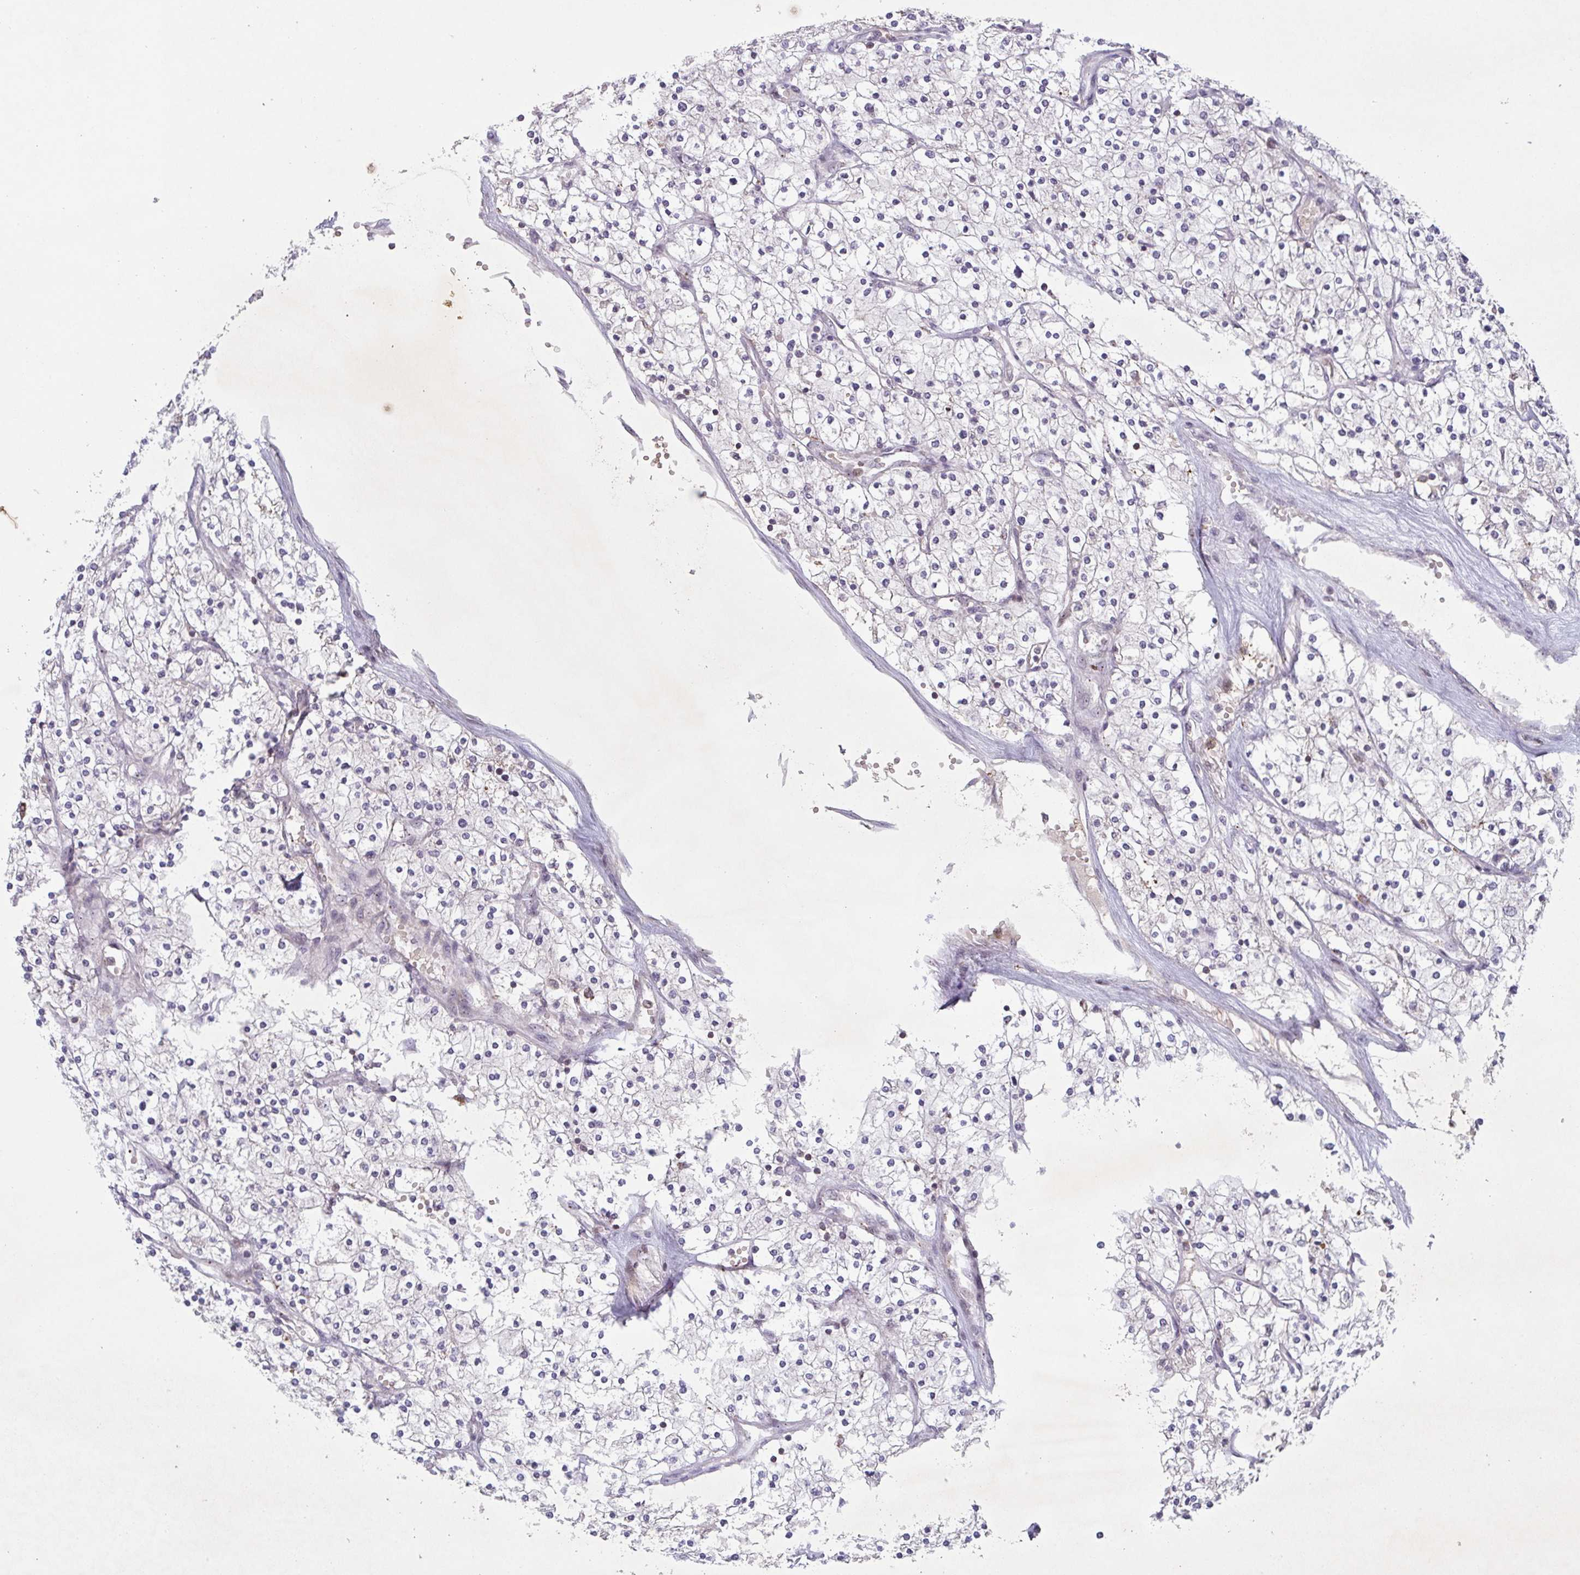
{"staining": {"intensity": "negative", "quantity": "none", "location": "none"}, "tissue": "renal cancer", "cell_type": "Tumor cells", "image_type": "cancer", "snomed": [{"axis": "morphology", "description": "Adenocarcinoma, NOS"}, {"axis": "topography", "description": "Kidney"}], "caption": "Immunohistochemical staining of adenocarcinoma (renal) shows no significant staining in tumor cells.", "gene": "NLRP13", "patient": {"sex": "male", "age": 80}}